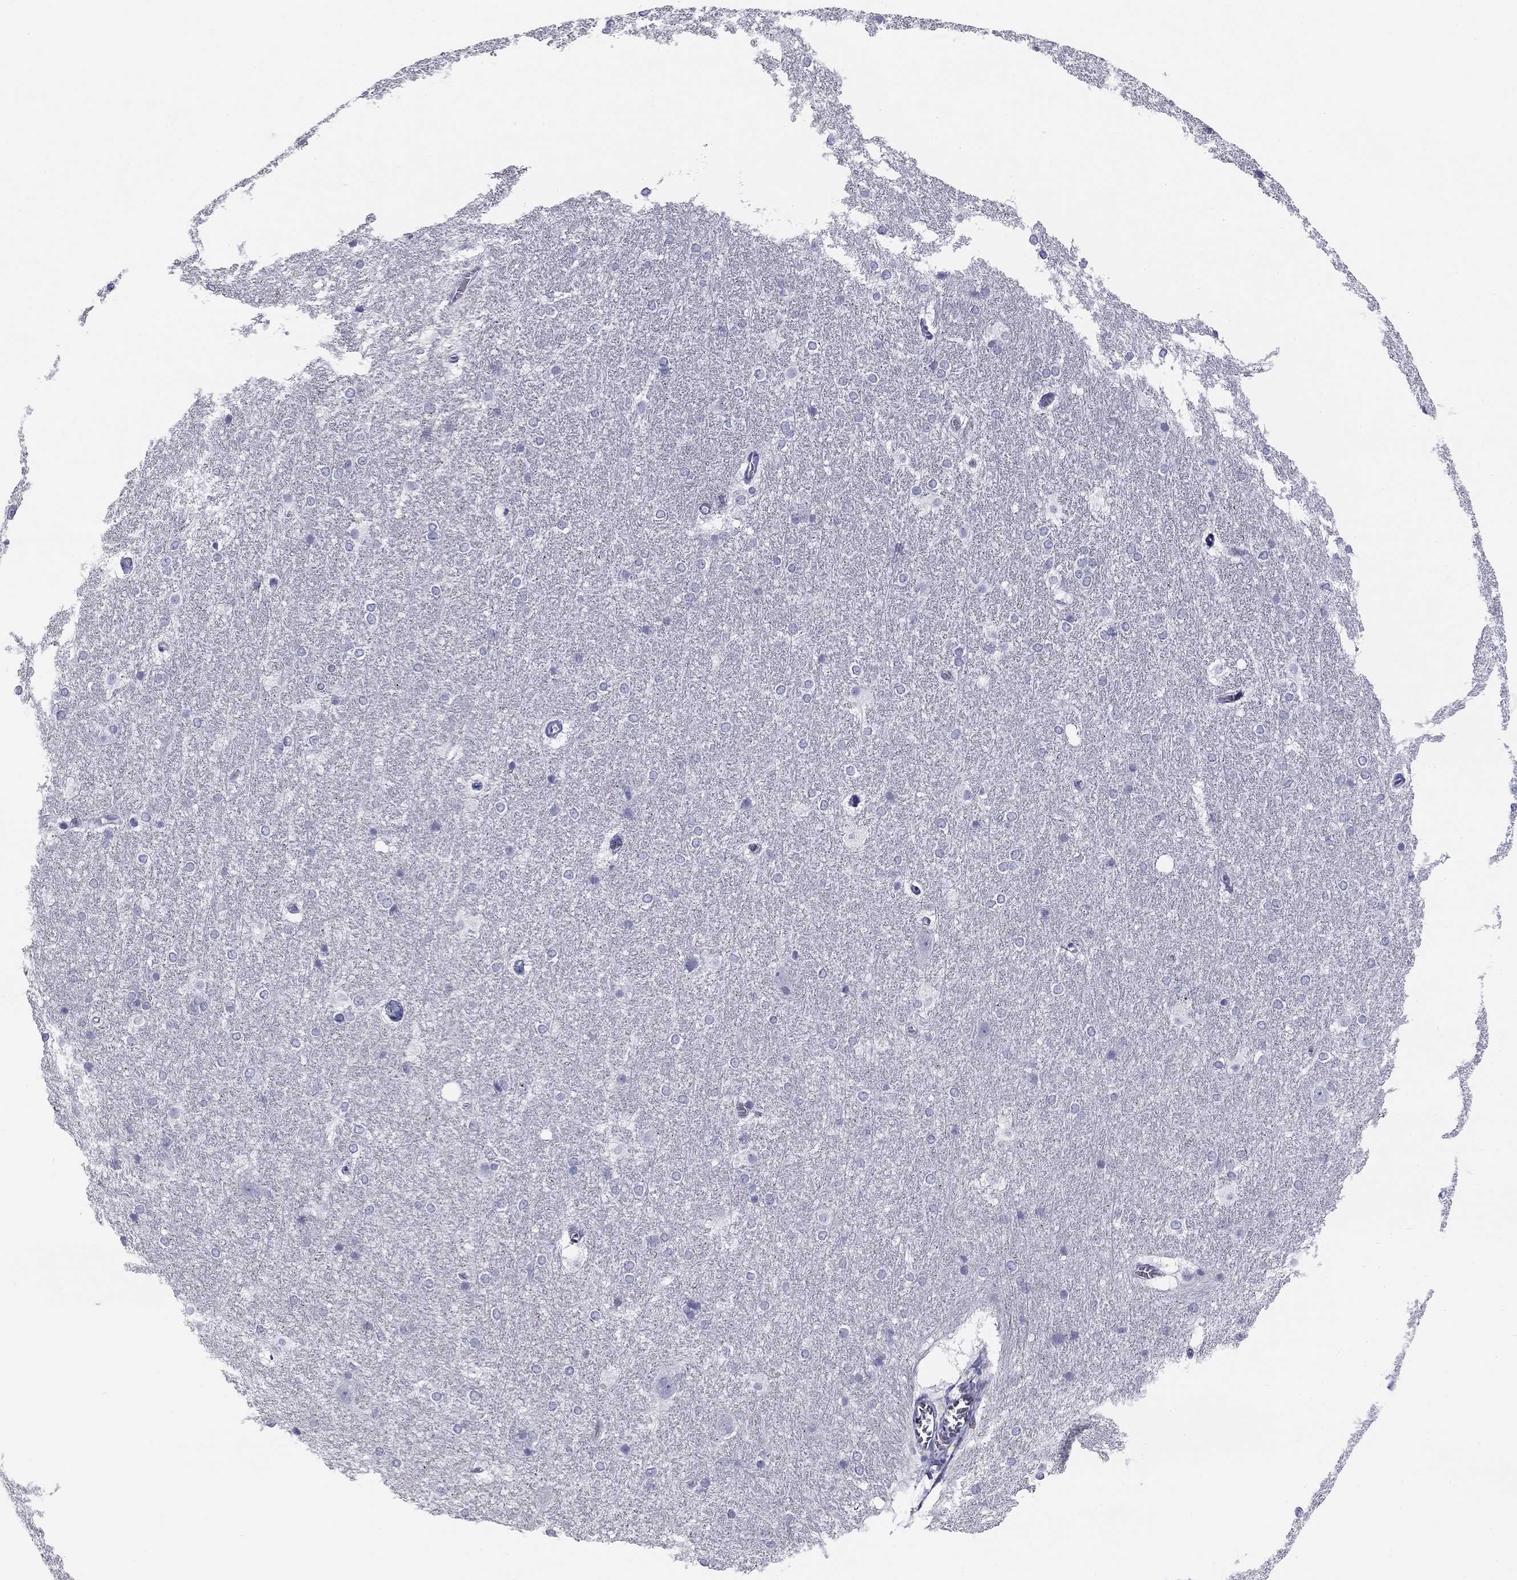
{"staining": {"intensity": "negative", "quantity": "none", "location": "none"}, "tissue": "hippocampus", "cell_type": "Glial cells", "image_type": "normal", "snomed": [{"axis": "morphology", "description": "Normal tissue, NOS"}, {"axis": "topography", "description": "Cerebral cortex"}, {"axis": "topography", "description": "Hippocampus"}], "caption": "Micrograph shows no protein expression in glial cells of unremarkable hippocampus.", "gene": "SULT2B1", "patient": {"sex": "female", "age": 19}}